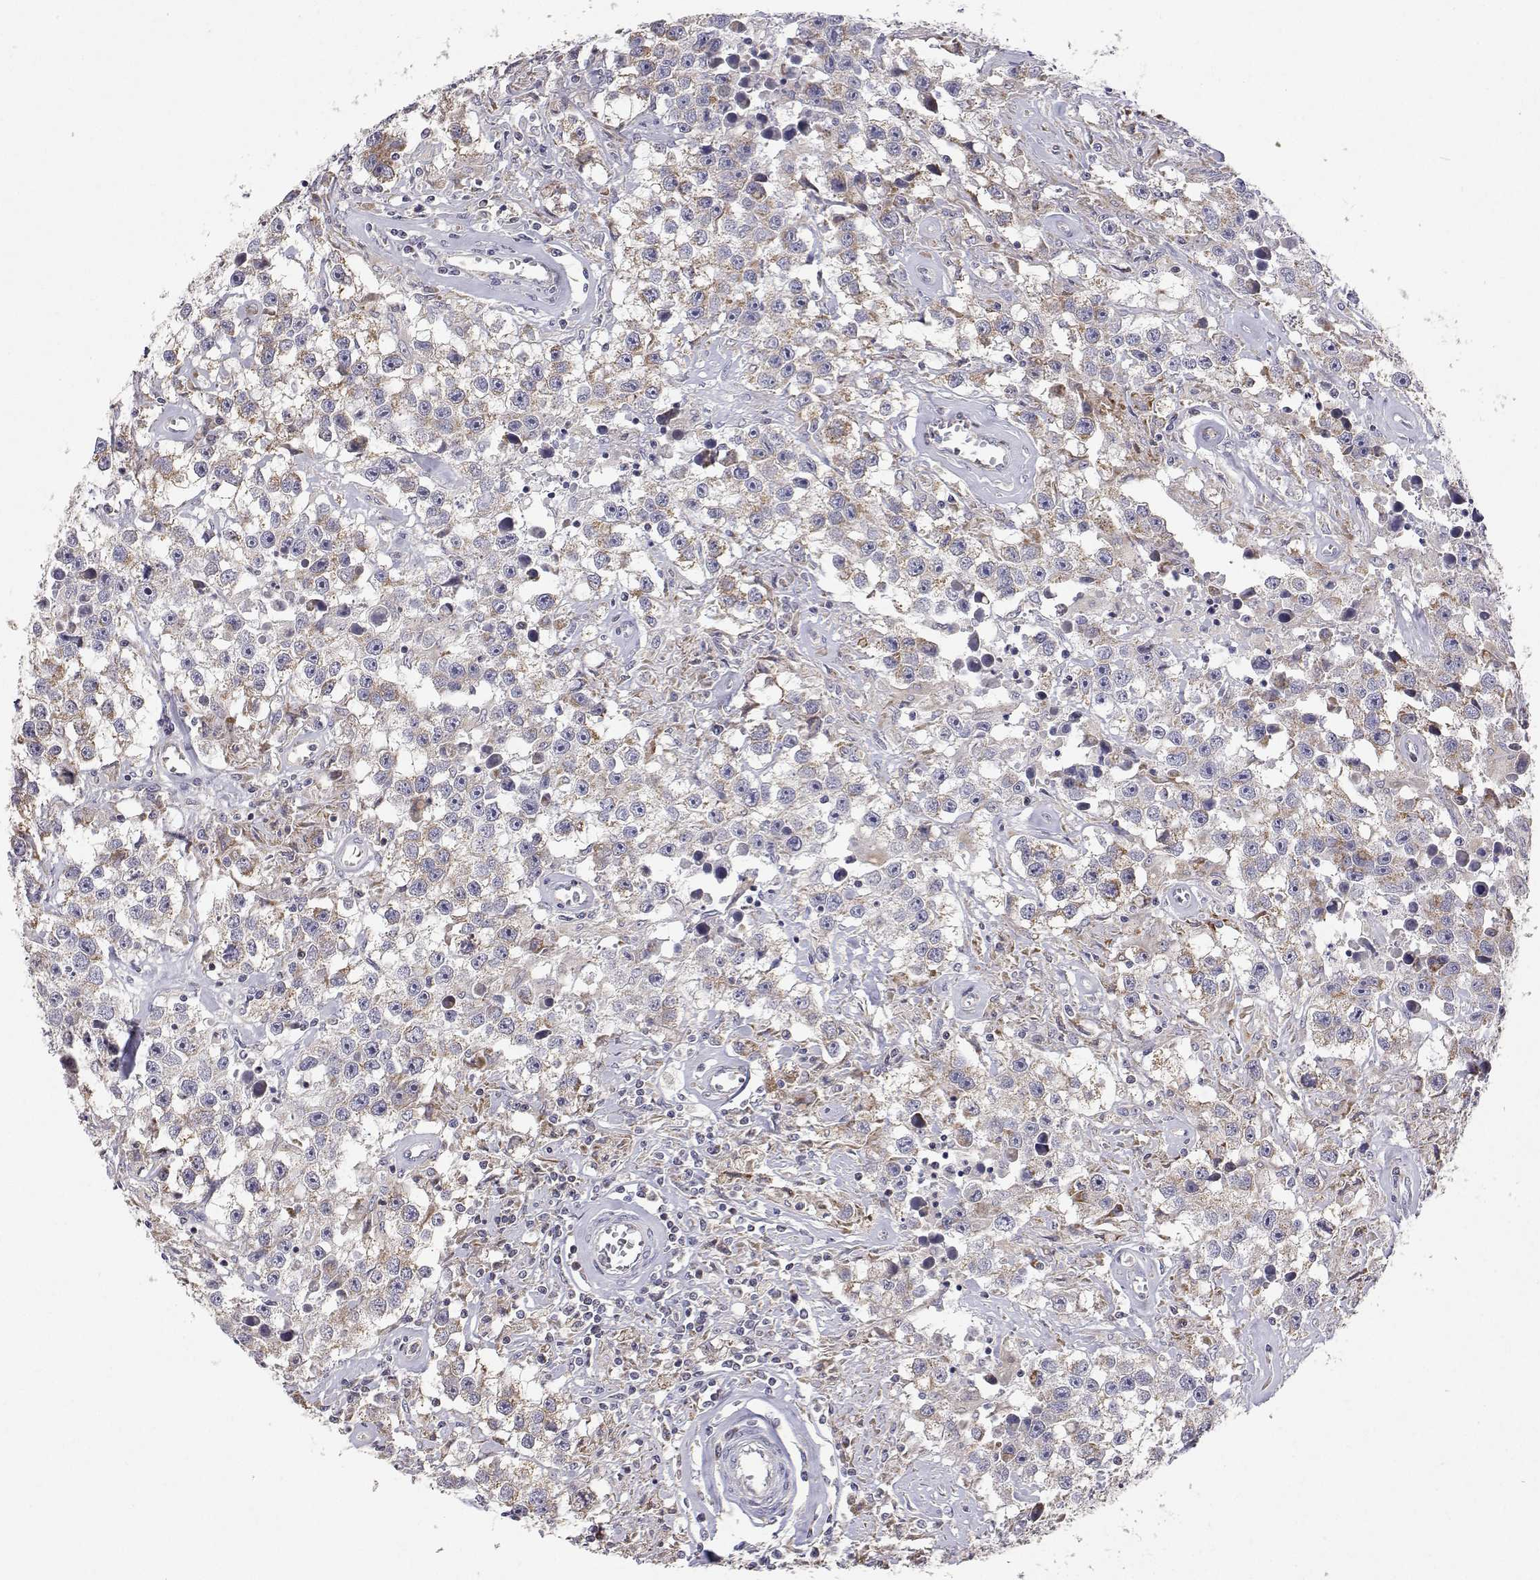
{"staining": {"intensity": "weak", "quantity": "<25%", "location": "cytoplasmic/membranous"}, "tissue": "testis cancer", "cell_type": "Tumor cells", "image_type": "cancer", "snomed": [{"axis": "morphology", "description": "Seminoma, NOS"}, {"axis": "topography", "description": "Testis"}], "caption": "Protein analysis of testis seminoma reveals no significant positivity in tumor cells. The staining is performed using DAB (3,3'-diaminobenzidine) brown chromogen with nuclei counter-stained in using hematoxylin.", "gene": "MRPL3", "patient": {"sex": "male", "age": 43}}